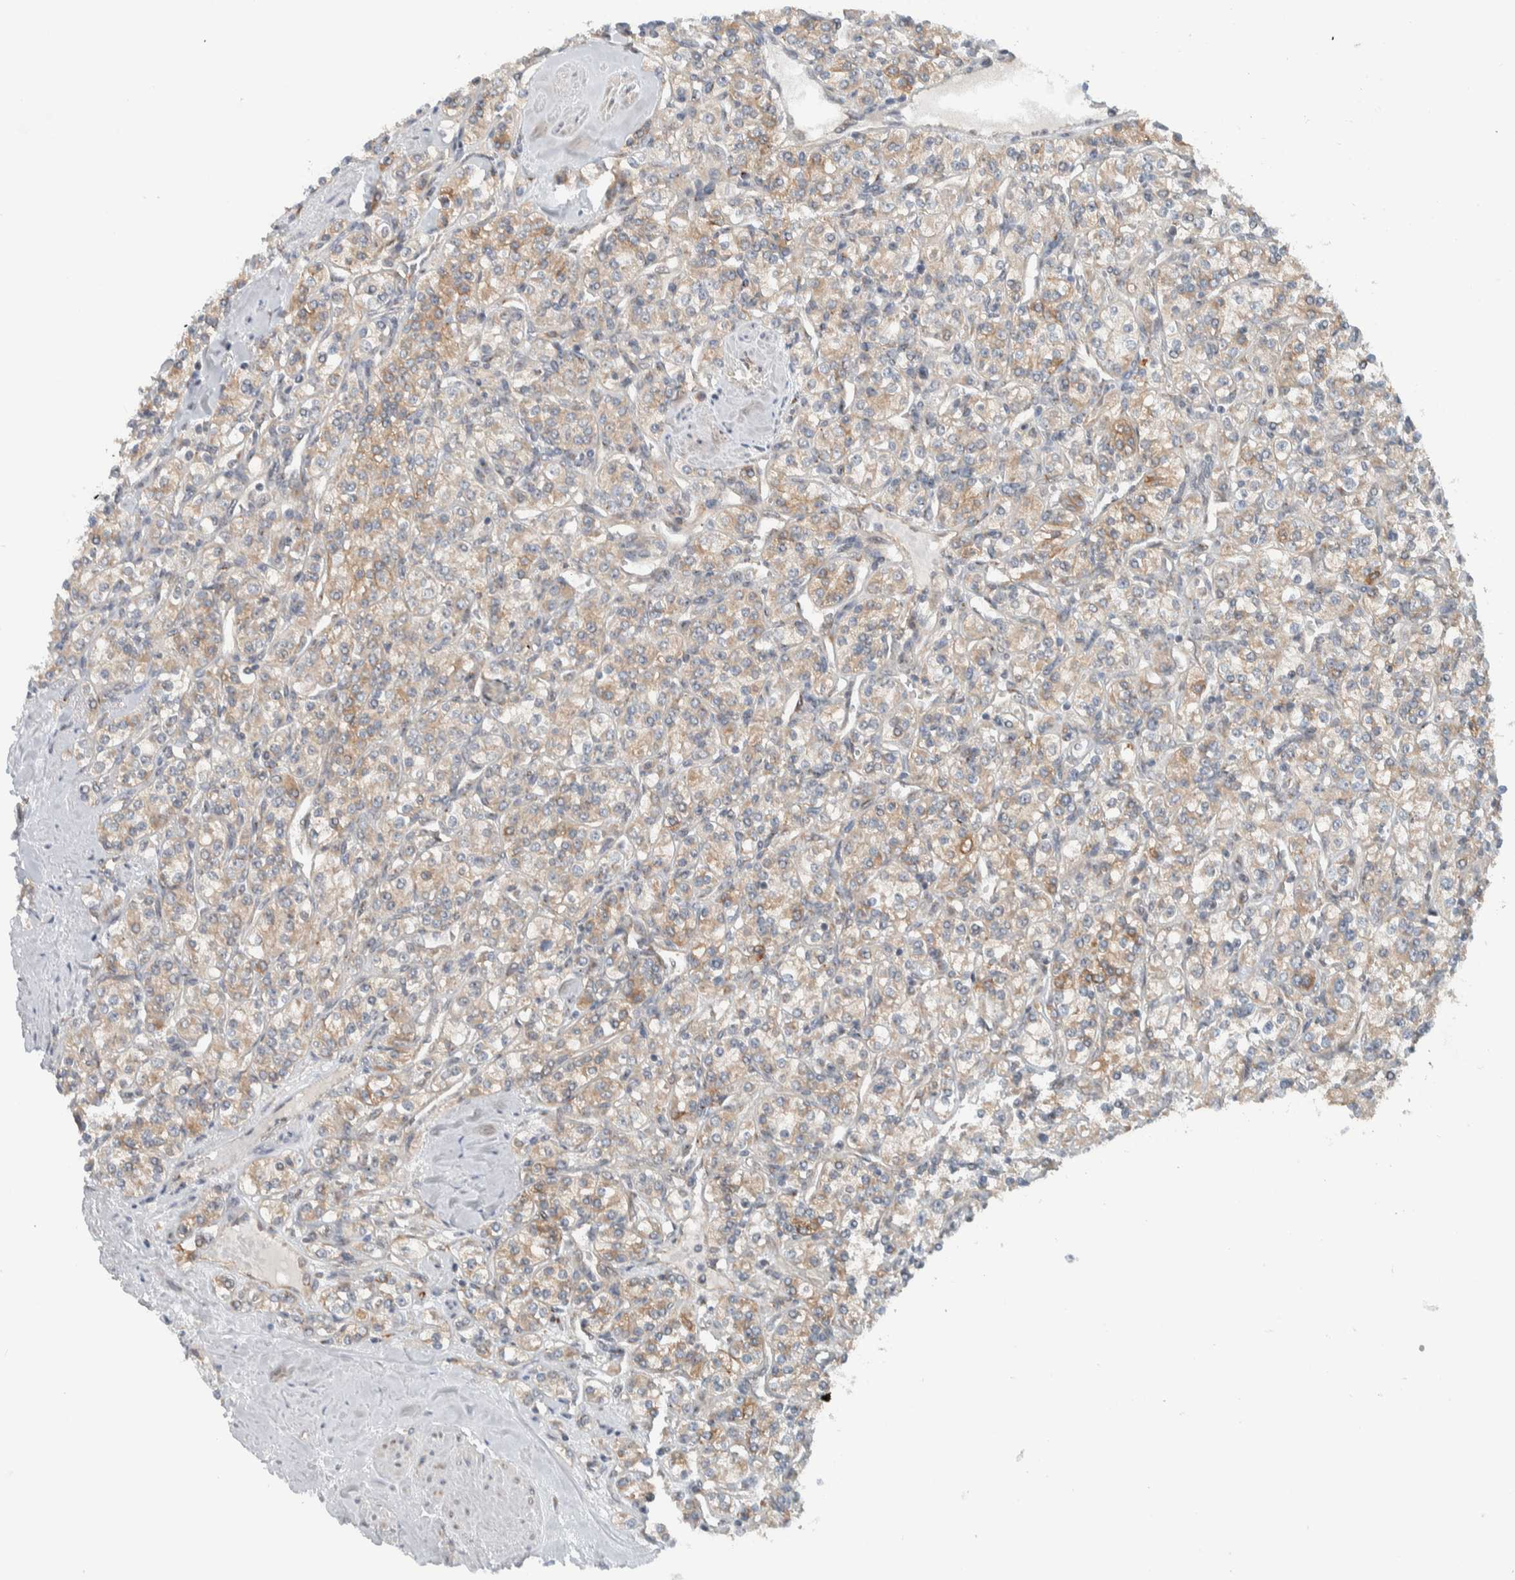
{"staining": {"intensity": "weak", "quantity": ">75%", "location": "cytoplasmic/membranous"}, "tissue": "renal cancer", "cell_type": "Tumor cells", "image_type": "cancer", "snomed": [{"axis": "morphology", "description": "Adenocarcinoma, NOS"}, {"axis": "topography", "description": "Kidney"}], "caption": "Immunohistochemistry (IHC) image of neoplastic tissue: adenocarcinoma (renal) stained using immunohistochemistry reveals low levels of weak protein expression localized specifically in the cytoplasmic/membranous of tumor cells, appearing as a cytoplasmic/membranous brown color.", "gene": "RERE", "patient": {"sex": "male", "age": 77}}